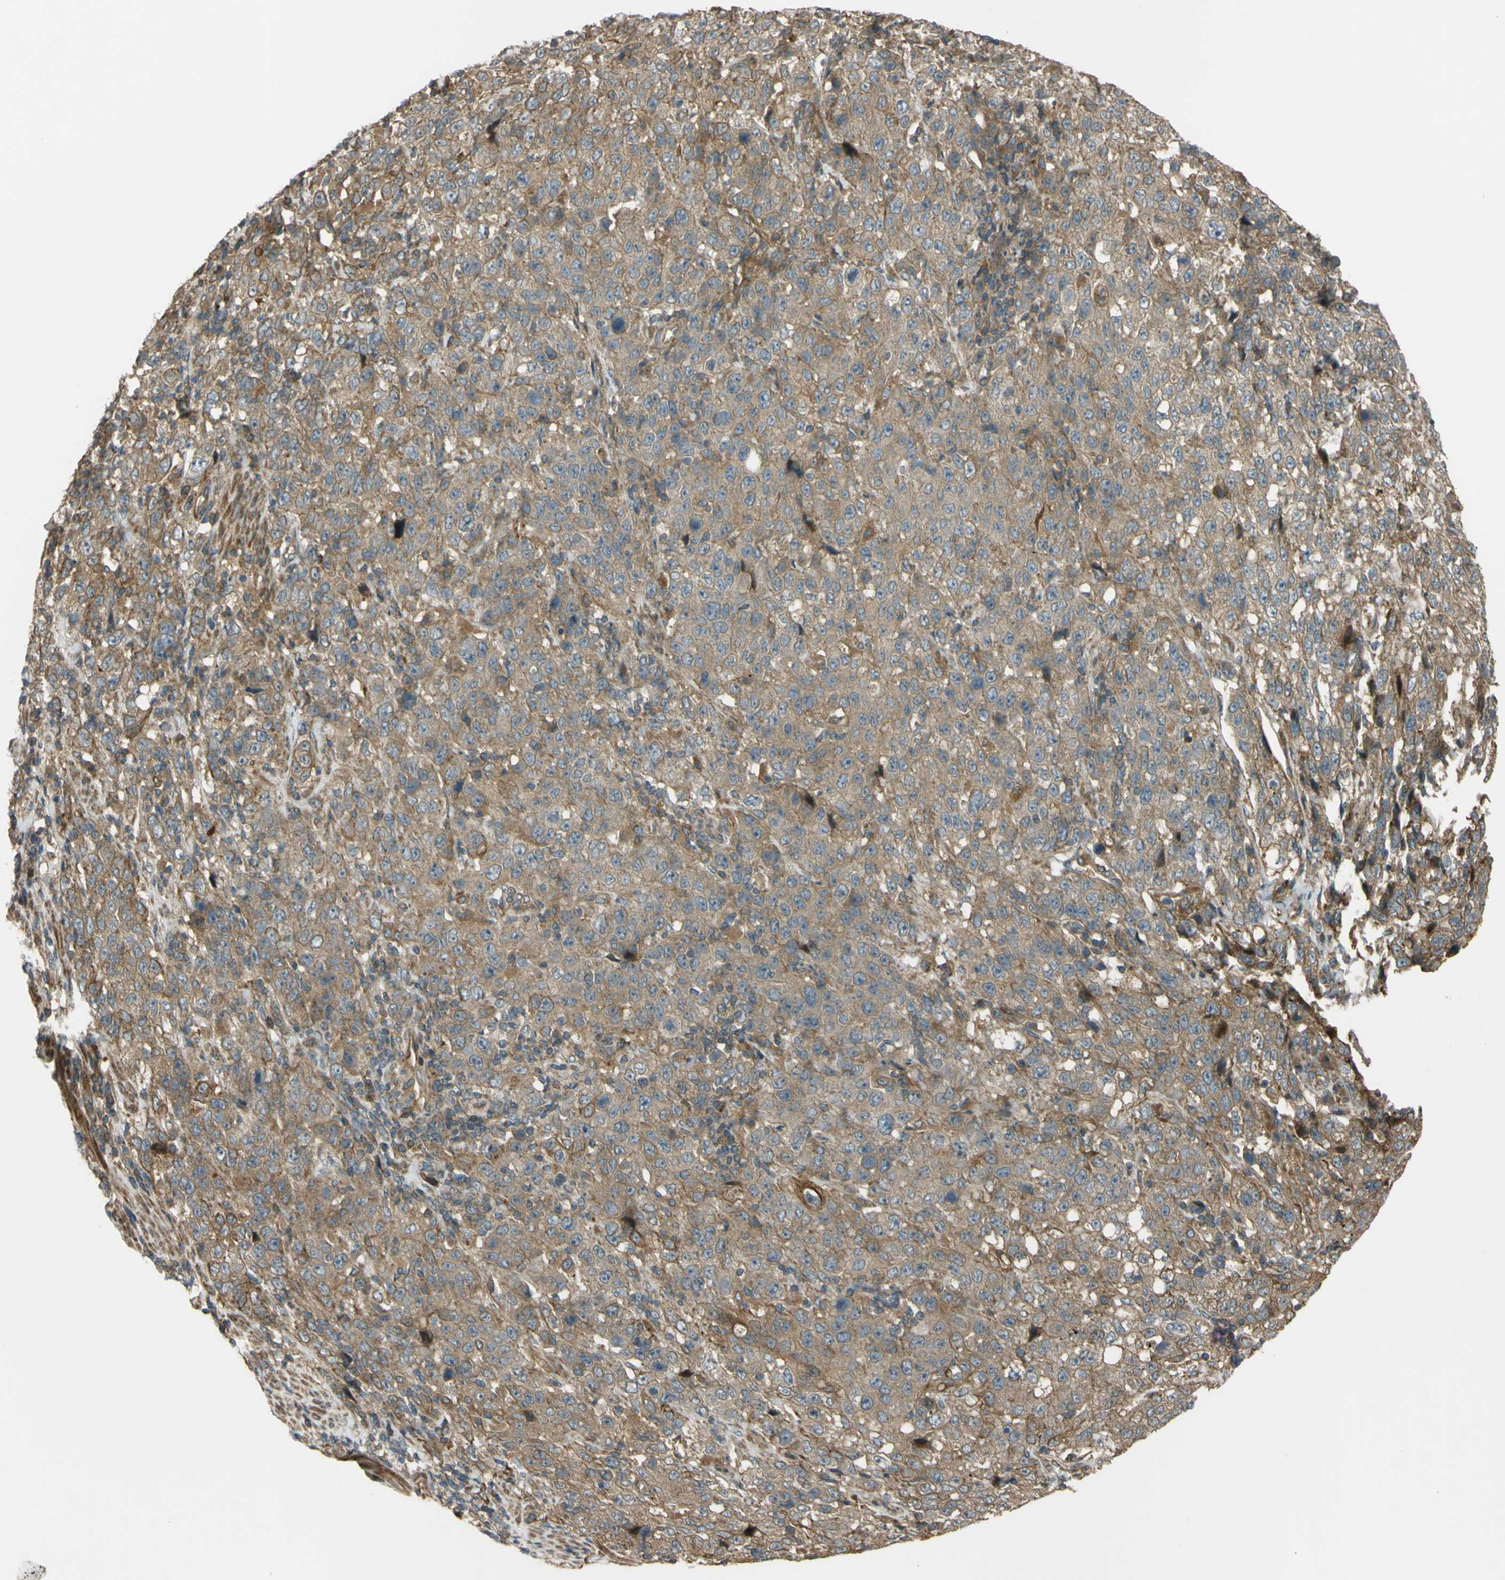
{"staining": {"intensity": "moderate", "quantity": ">75%", "location": "cytoplasmic/membranous"}, "tissue": "stomach cancer", "cell_type": "Tumor cells", "image_type": "cancer", "snomed": [{"axis": "morphology", "description": "Normal tissue, NOS"}, {"axis": "morphology", "description": "Adenocarcinoma, NOS"}, {"axis": "topography", "description": "Stomach"}], "caption": "Stomach cancer tissue demonstrates moderate cytoplasmic/membranous expression in approximately >75% of tumor cells, visualized by immunohistochemistry. Immunohistochemistry (ihc) stains the protein of interest in brown and the nuclei are stained blue.", "gene": "FLII", "patient": {"sex": "male", "age": 48}}